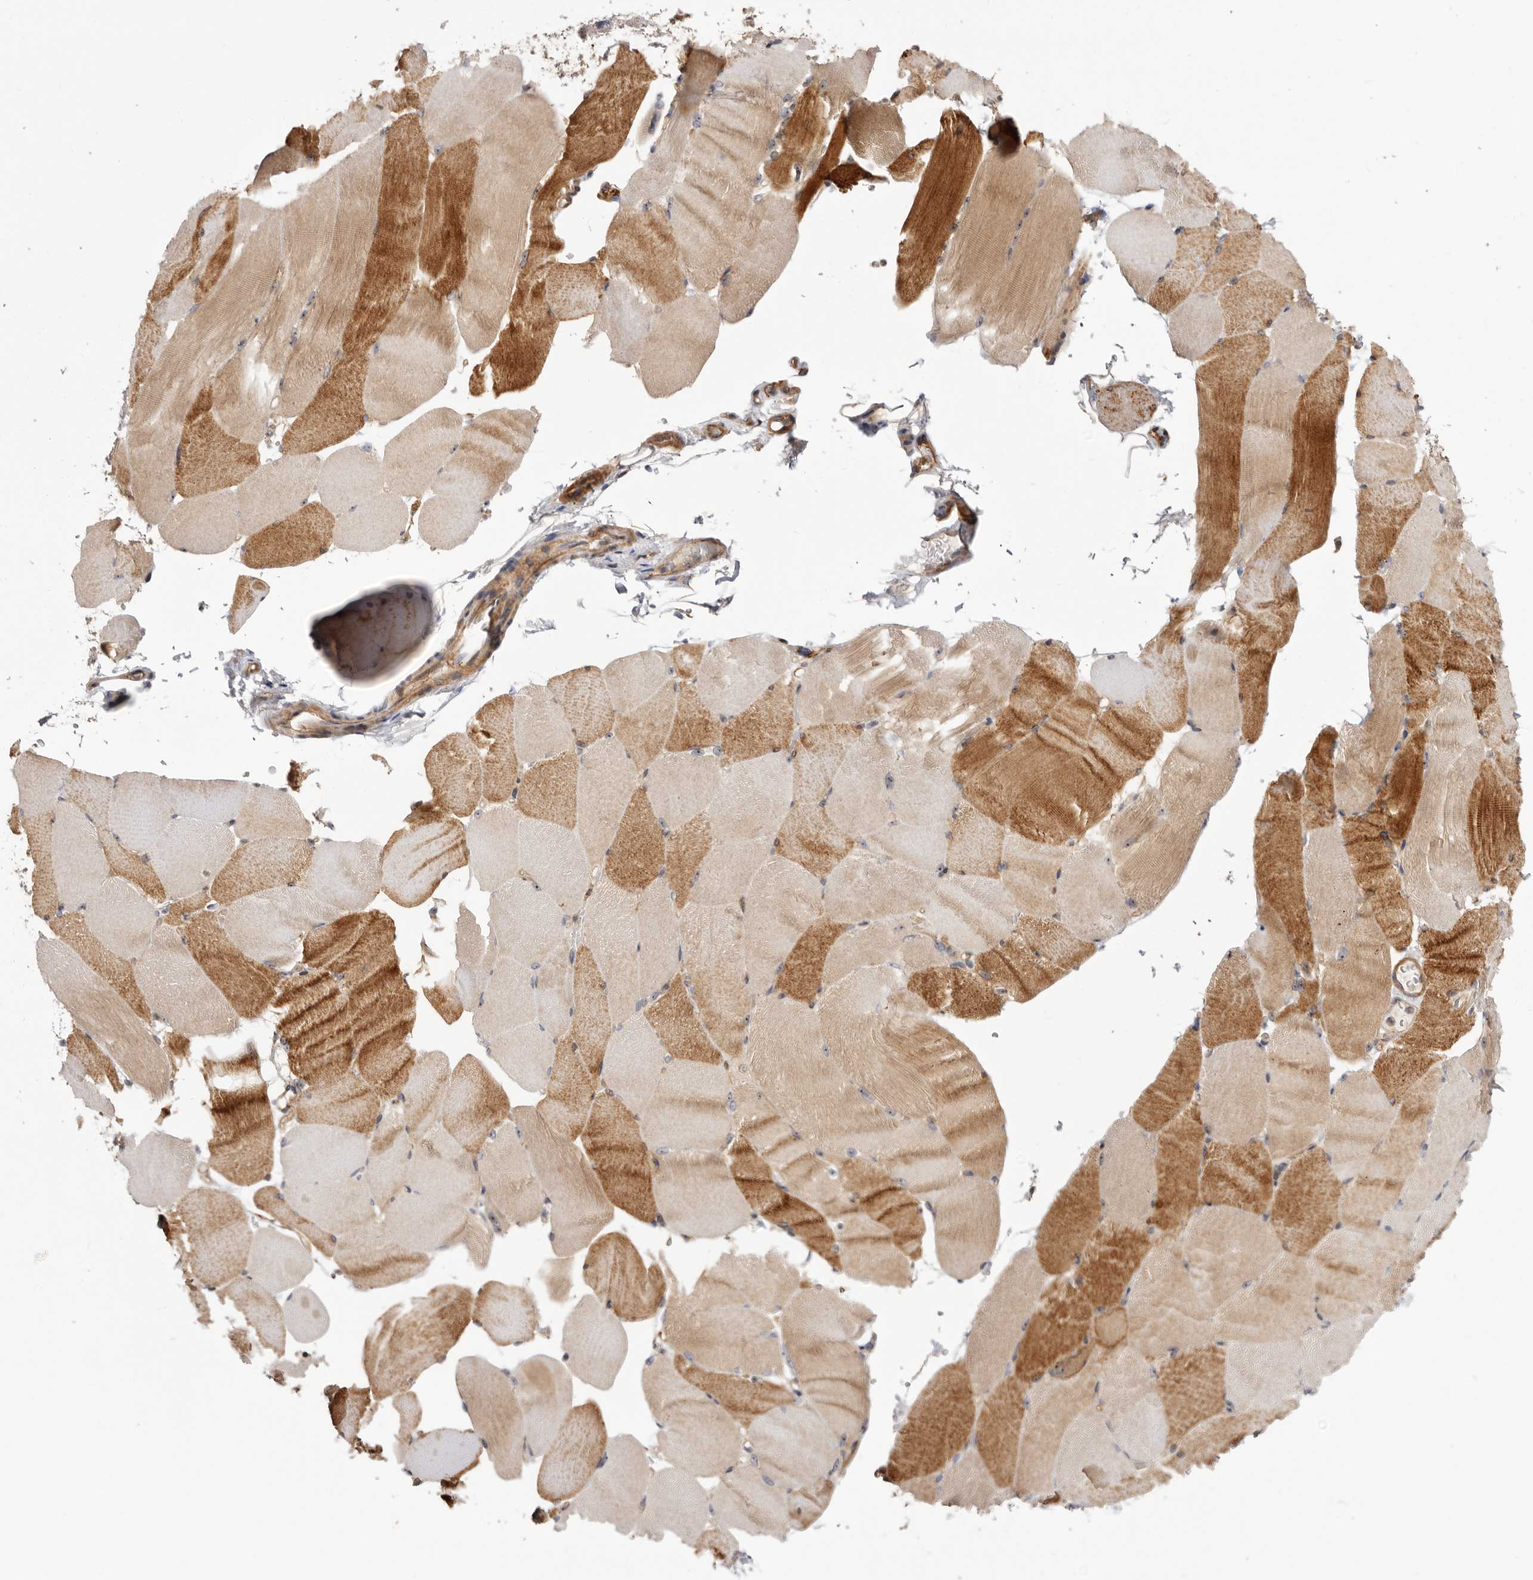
{"staining": {"intensity": "moderate", "quantity": "25%-75%", "location": "cytoplasmic/membranous,nuclear"}, "tissue": "skeletal muscle", "cell_type": "Myocytes", "image_type": "normal", "snomed": [{"axis": "morphology", "description": "Normal tissue, NOS"}, {"axis": "topography", "description": "Skeletal muscle"}, {"axis": "topography", "description": "Parathyroid gland"}], "caption": "Moderate cytoplasmic/membranous,nuclear expression is appreciated in about 25%-75% of myocytes in unremarkable skeletal muscle.", "gene": "PANK4", "patient": {"sex": "female", "age": 37}}